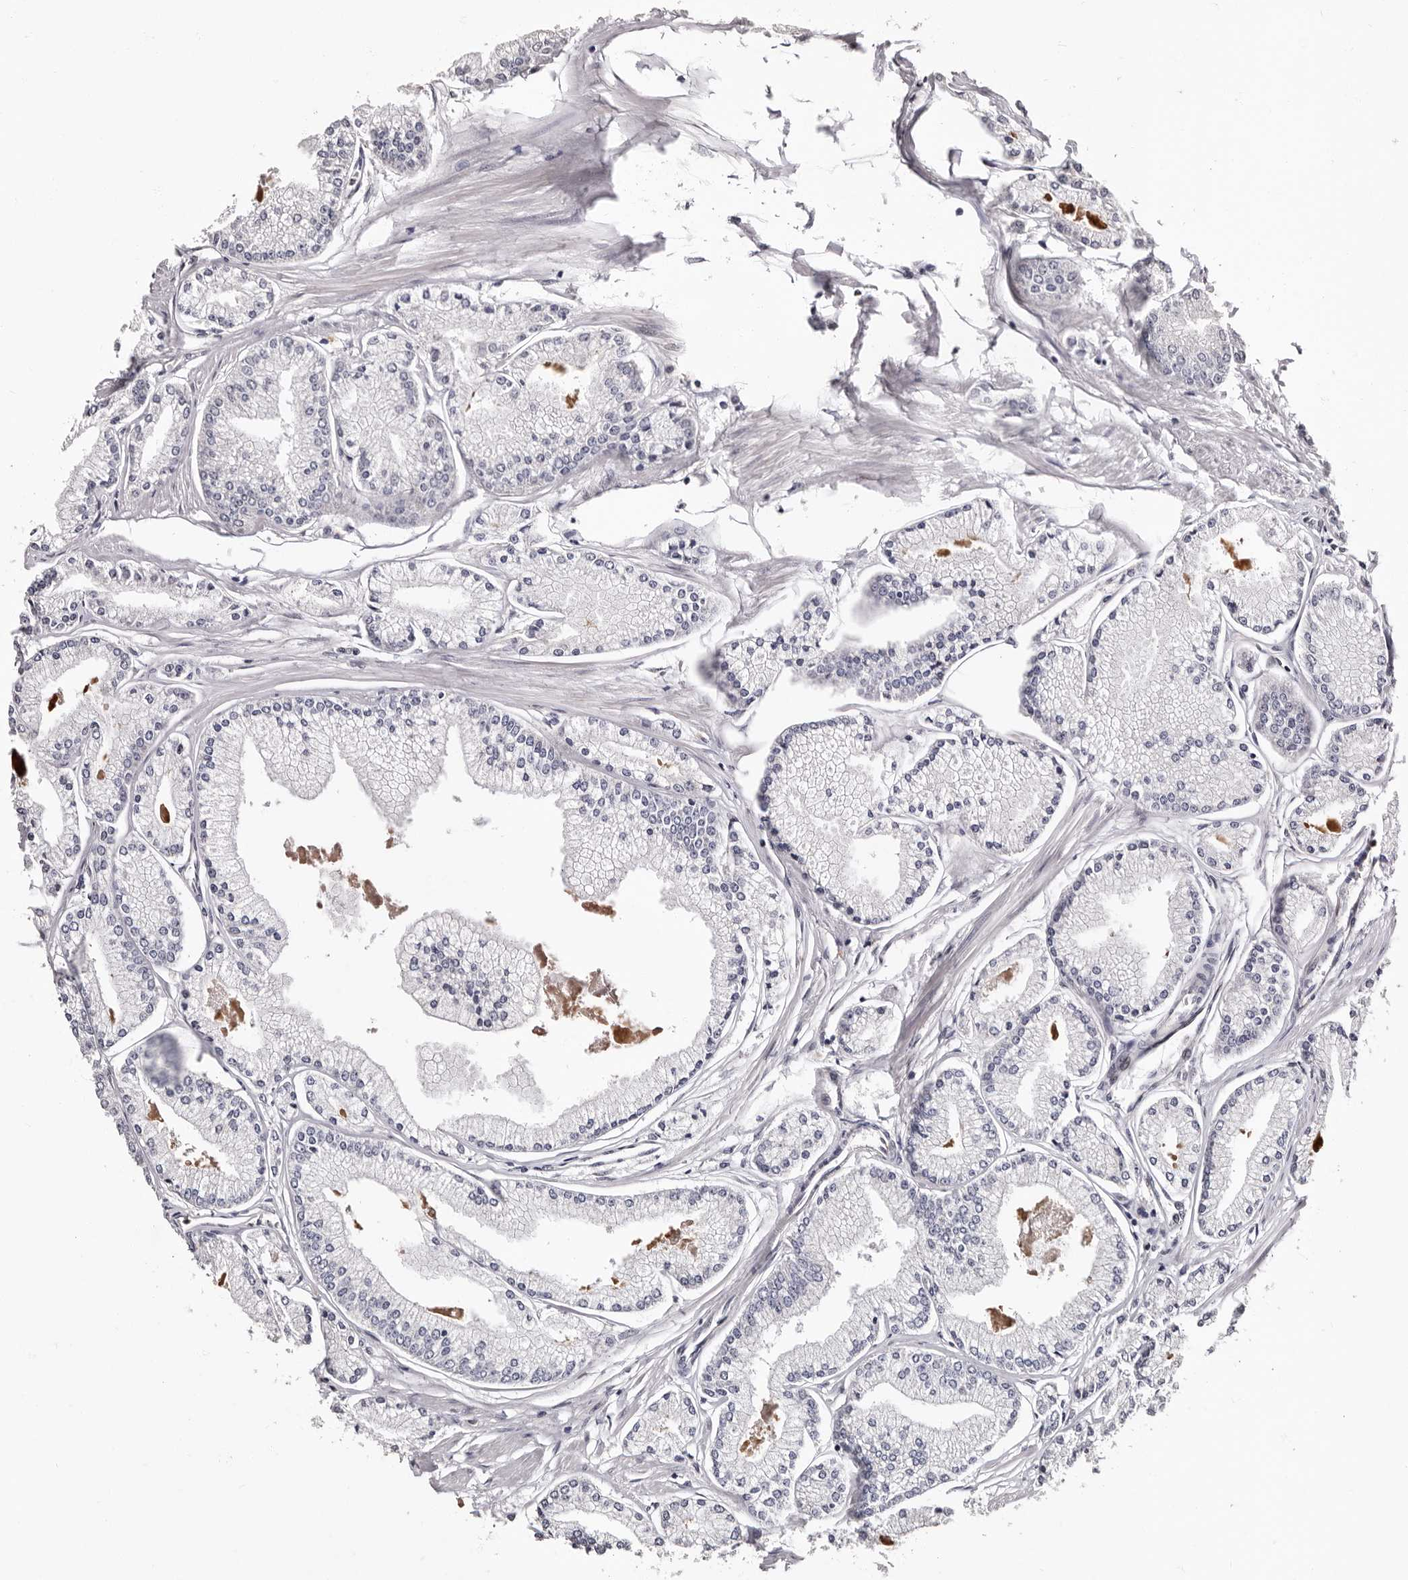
{"staining": {"intensity": "negative", "quantity": "none", "location": "none"}, "tissue": "prostate cancer", "cell_type": "Tumor cells", "image_type": "cancer", "snomed": [{"axis": "morphology", "description": "Adenocarcinoma, Low grade"}, {"axis": "topography", "description": "Prostate"}], "caption": "Tumor cells are negative for protein expression in human prostate adenocarcinoma (low-grade).", "gene": "GLRX3", "patient": {"sex": "male", "age": 52}}